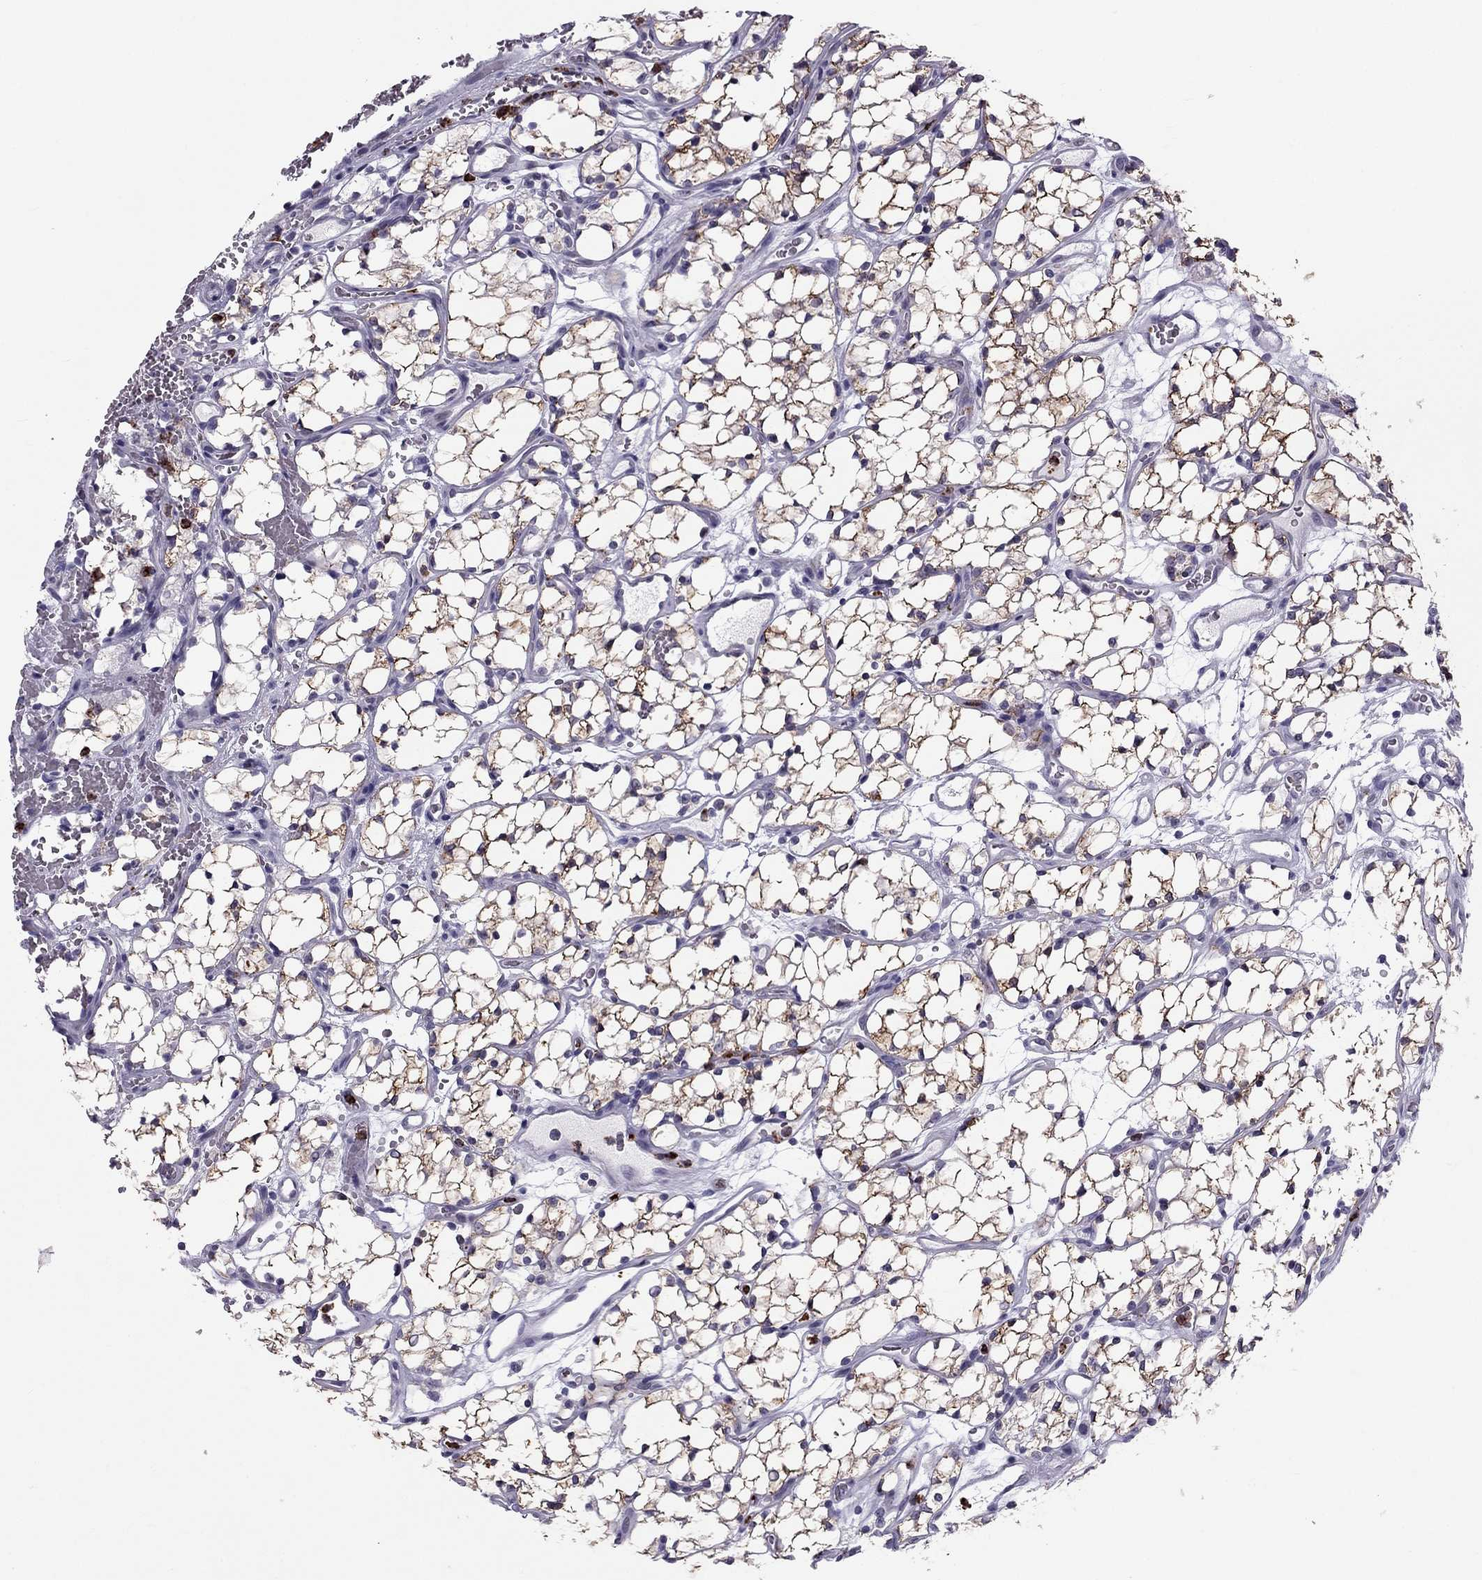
{"staining": {"intensity": "moderate", "quantity": "25%-75%", "location": "cytoplasmic/membranous"}, "tissue": "renal cancer", "cell_type": "Tumor cells", "image_type": "cancer", "snomed": [{"axis": "morphology", "description": "Adenocarcinoma, NOS"}, {"axis": "topography", "description": "Kidney"}], "caption": "Protein expression by IHC reveals moderate cytoplasmic/membranous positivity in about 25%-75% of tumor cells in renal adenocarcinoma. The protein of interest is shown in brown color, while the nuclei are stained blue.", "gene": "CCL27", "patient": {"sex": "female", "age": 69}}